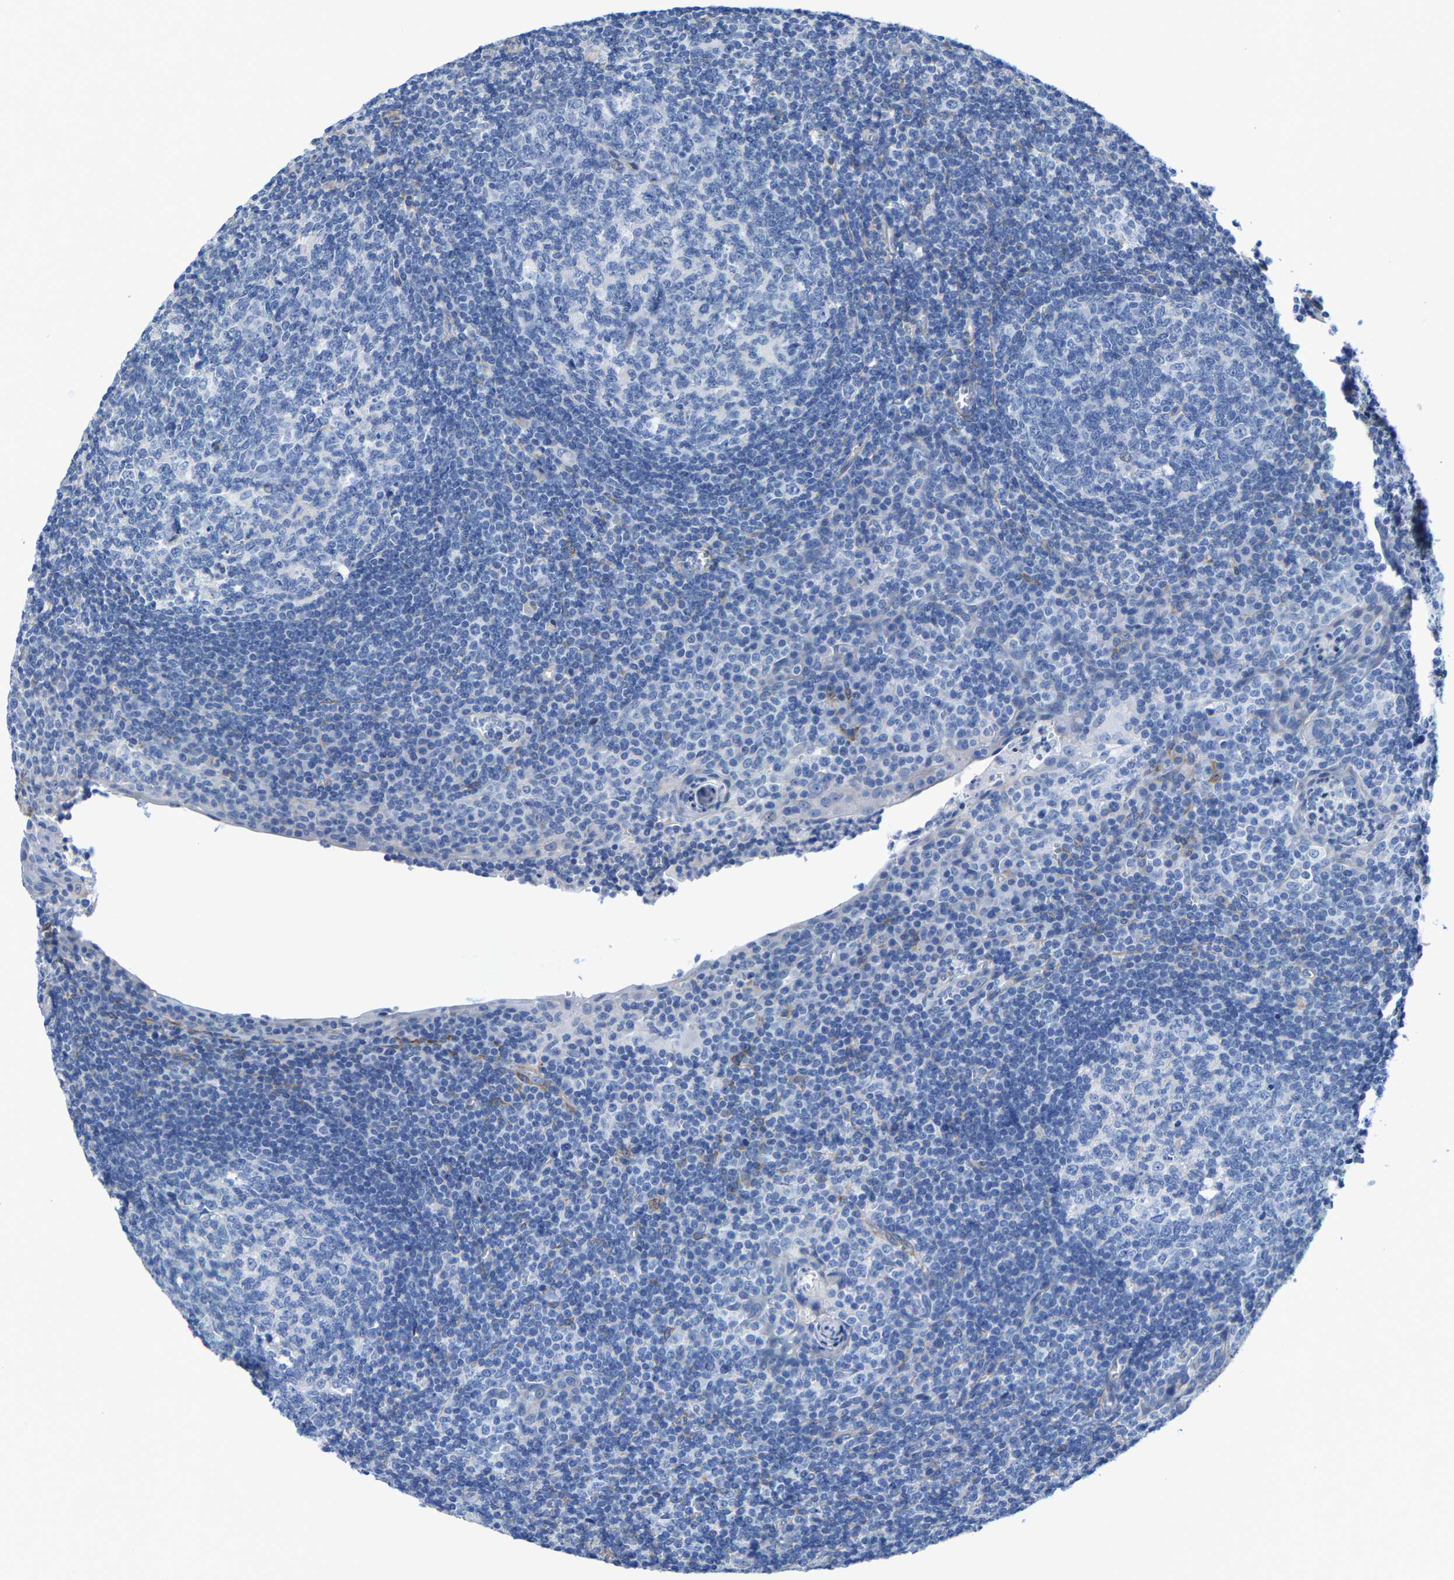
{"staining": {"intensity": "negative", "quantity": "none", "location": "none"}, "tissue": "tonsil", "cell_type": "Germinal center cells", "image_type": "normal", "snomed": [{"axis": "morphology", "description": "Normal tissue, NOS"}, {"axis": "topography", "description": "Tonsil"}], "caption": "This histopathology image is of unremarkable tonsil stained with immunohistochemistry (IHC) to label a protein in brown with the nuclei are counter-stained blue. There is no expression in germinal center cells.", "gene": "DSCAM", "patient": {"sex": "male", "age": 37}}